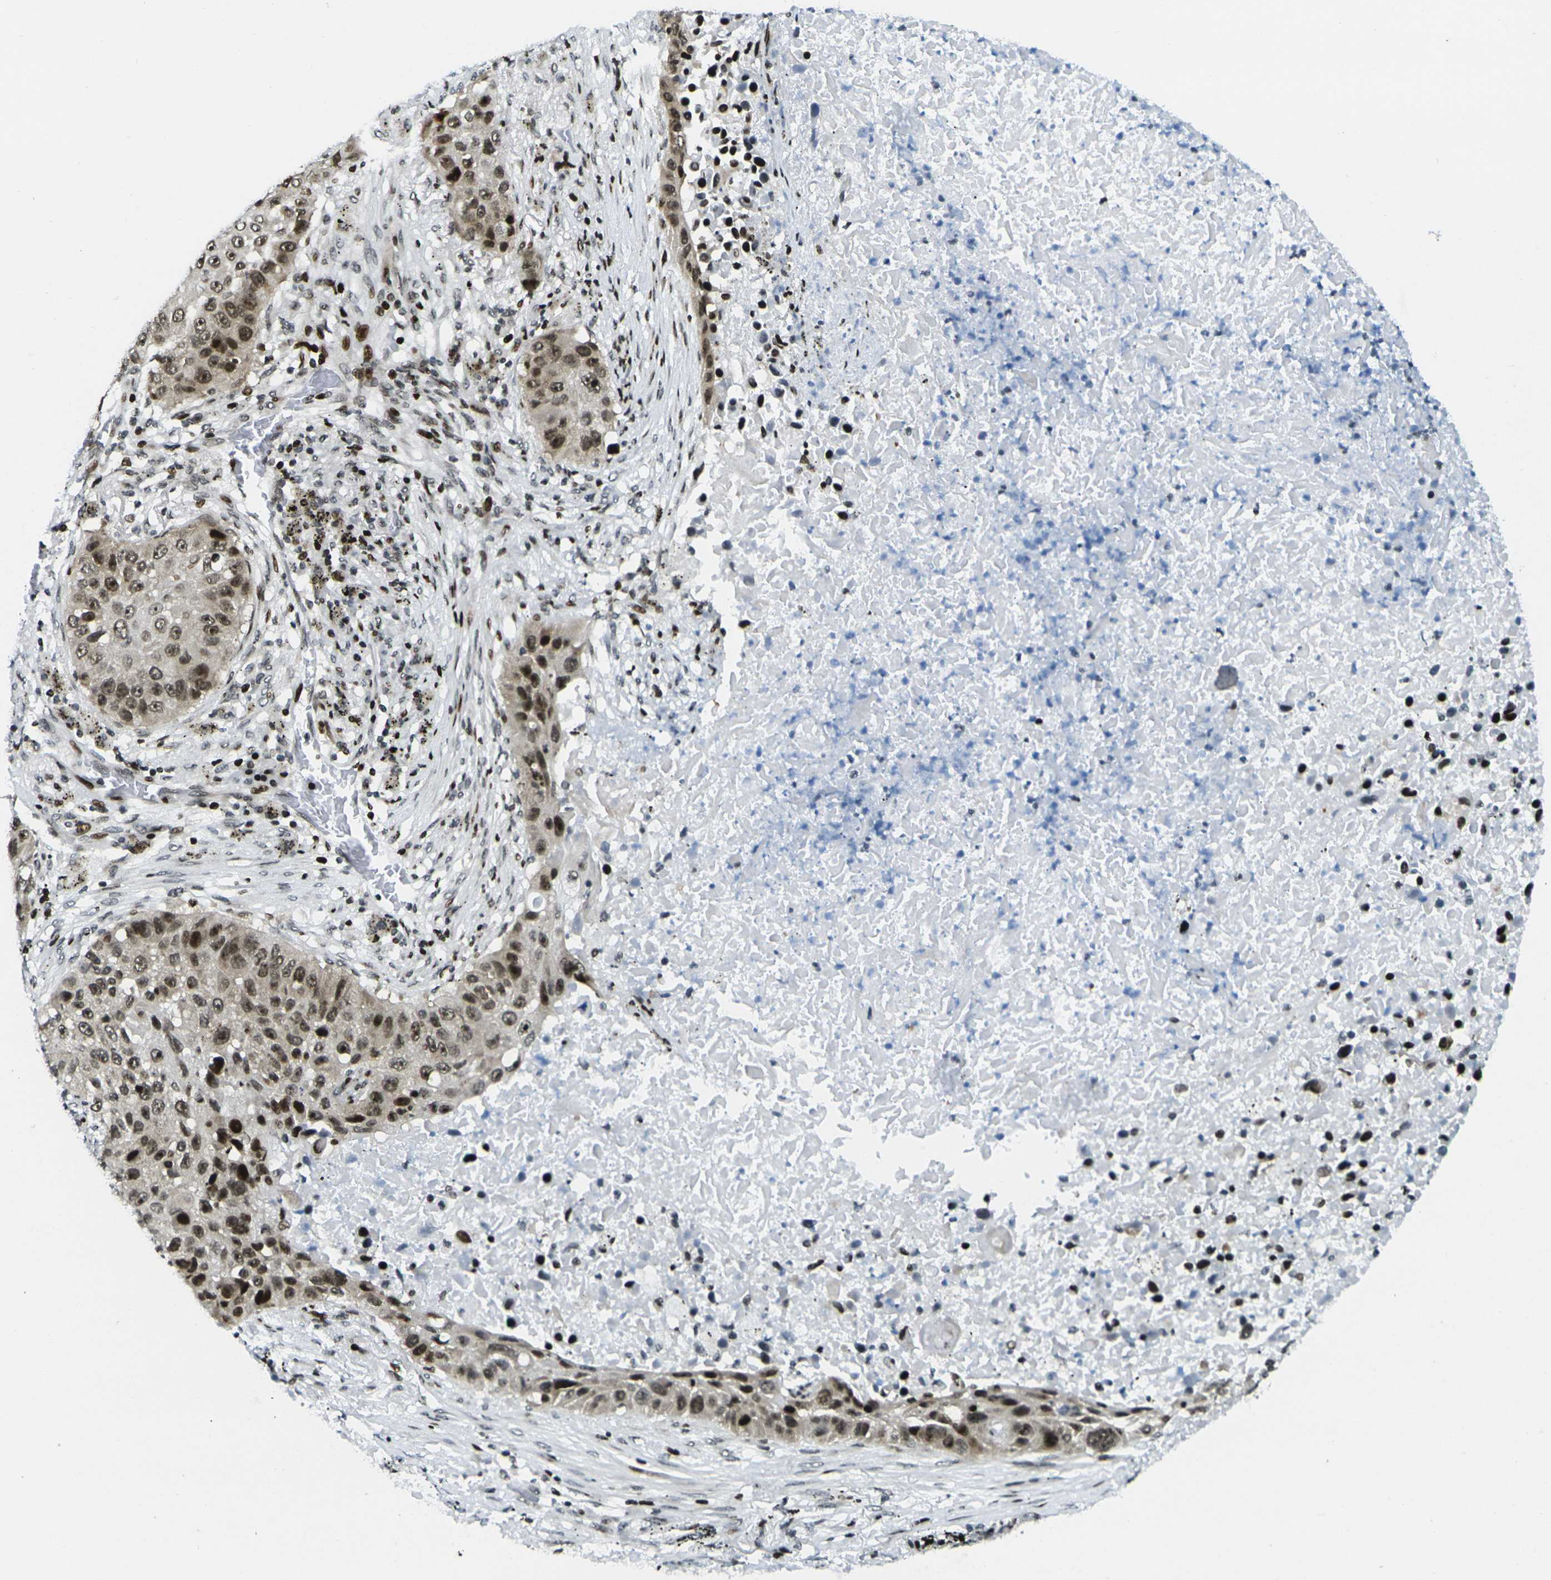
{"staining": {"intensity": "moderate", "quantity": ">75%", "location": "nuclear"}, "tissue": "lung cancer", "cell_type": "Tumor cells", "image_type": "cancer", "snomed": [{"axis": "morphology", "description": "Squamous cell carcinoma, NOS"}, {"axis": "topography", "description": "Lung"}], "caption": "A brown stain labels moderate nuclear staining of a protein in lung squamous cell carcinoma tumor cells. (Brightfield microscopy of DAB IHC at high magnification).", "gene": "H3-3A", "patient": {"sex": "male", "age": 57}}